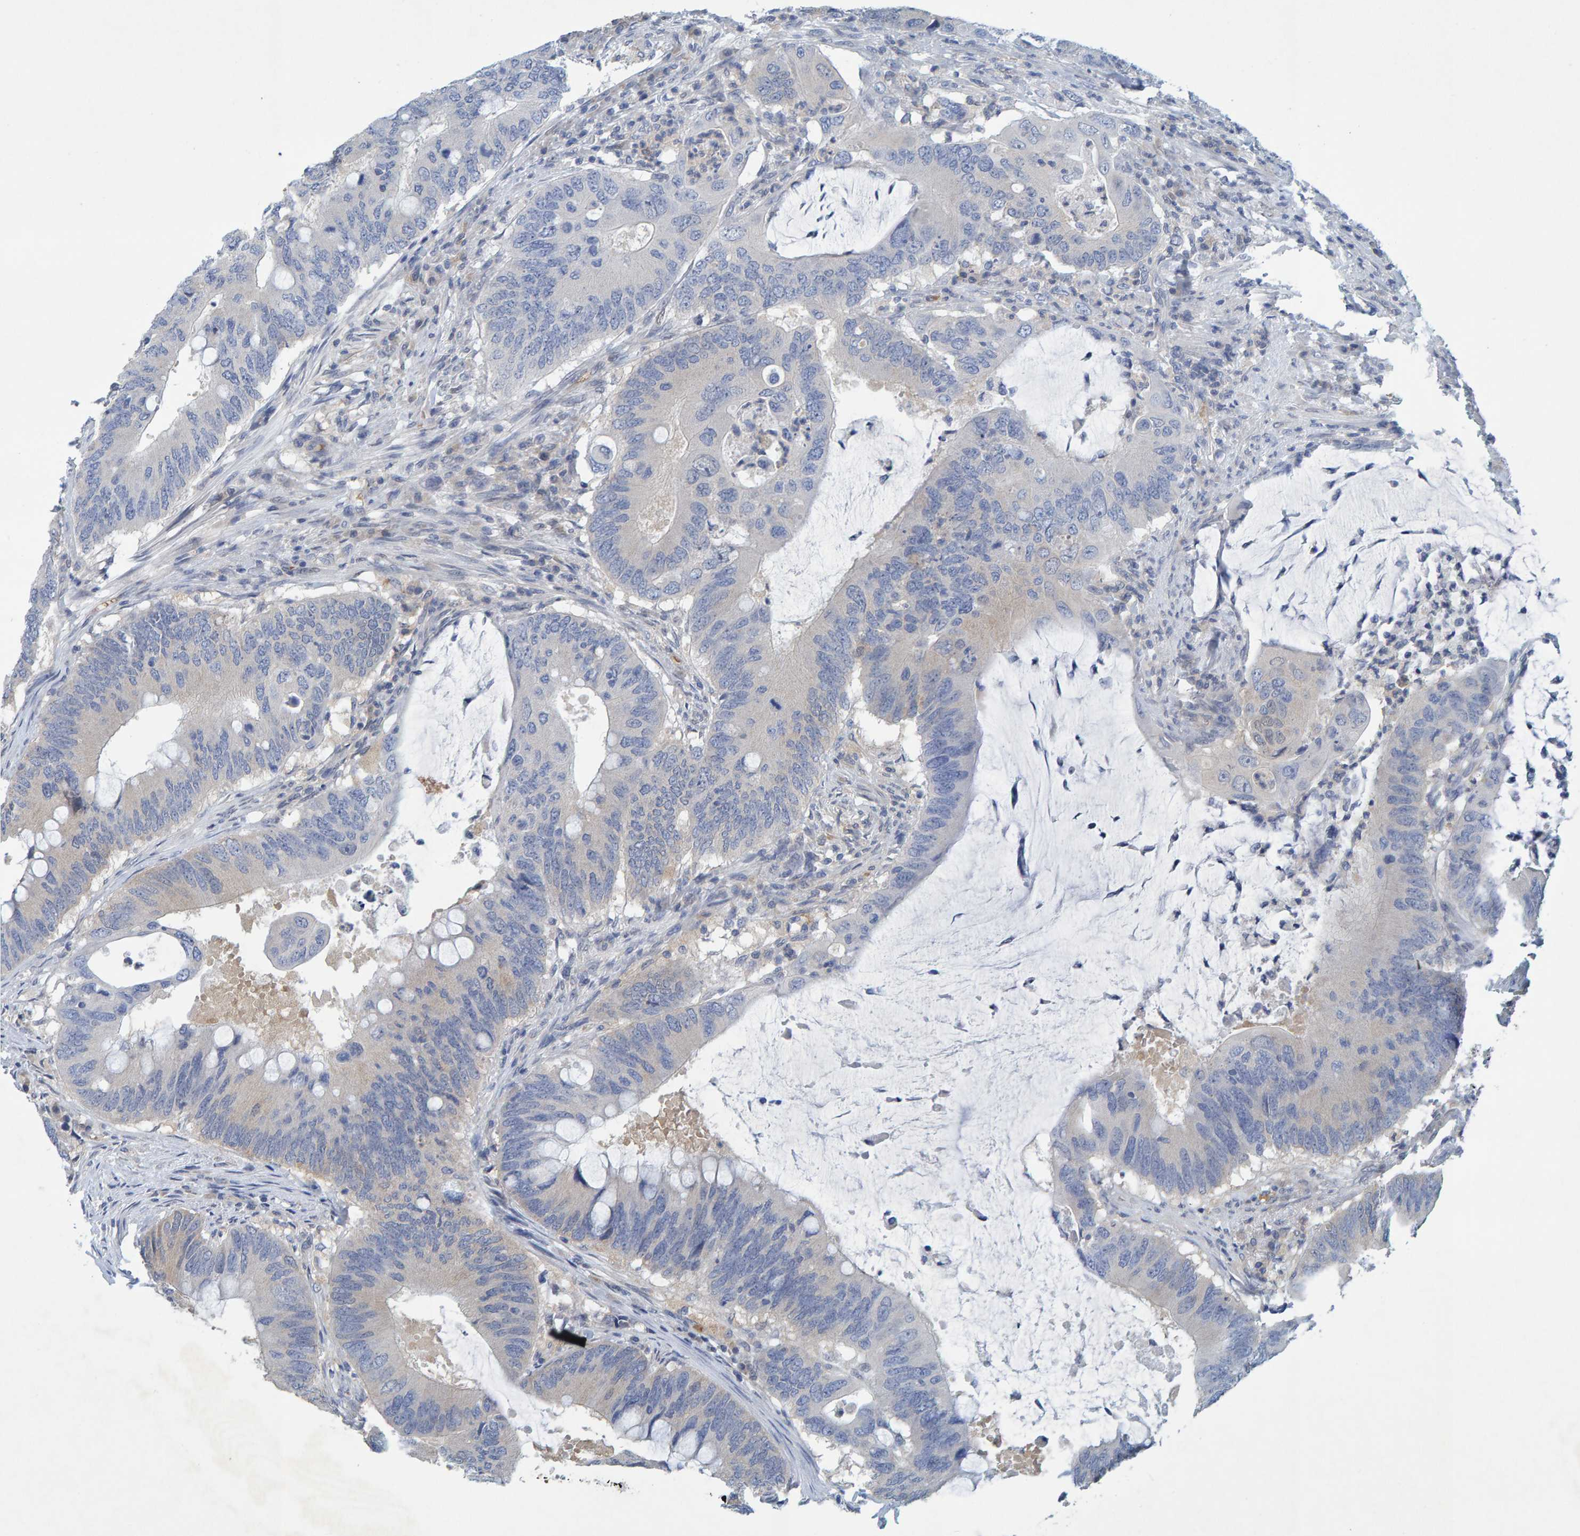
{"staining": {"intensity": "weak", "quantity": "<25%", "location": "cytoplasmic/membranous"}, "tissue": "colorectal cancer", "cell_type": "Tumor cells", "image_type": "cancer", "snomed": [{"axis": "morphology", "description": "Adenocarcinoma, NOS"}, {"axis": "topography", "description": "Colon"}], "caption": "Immunohistochemical staining of colorectal cancer (adenocarcinoma) displays no significant expression in tumor cells.", "gene": "ALAD", "patient": {"sex": "male", "age": 71}}